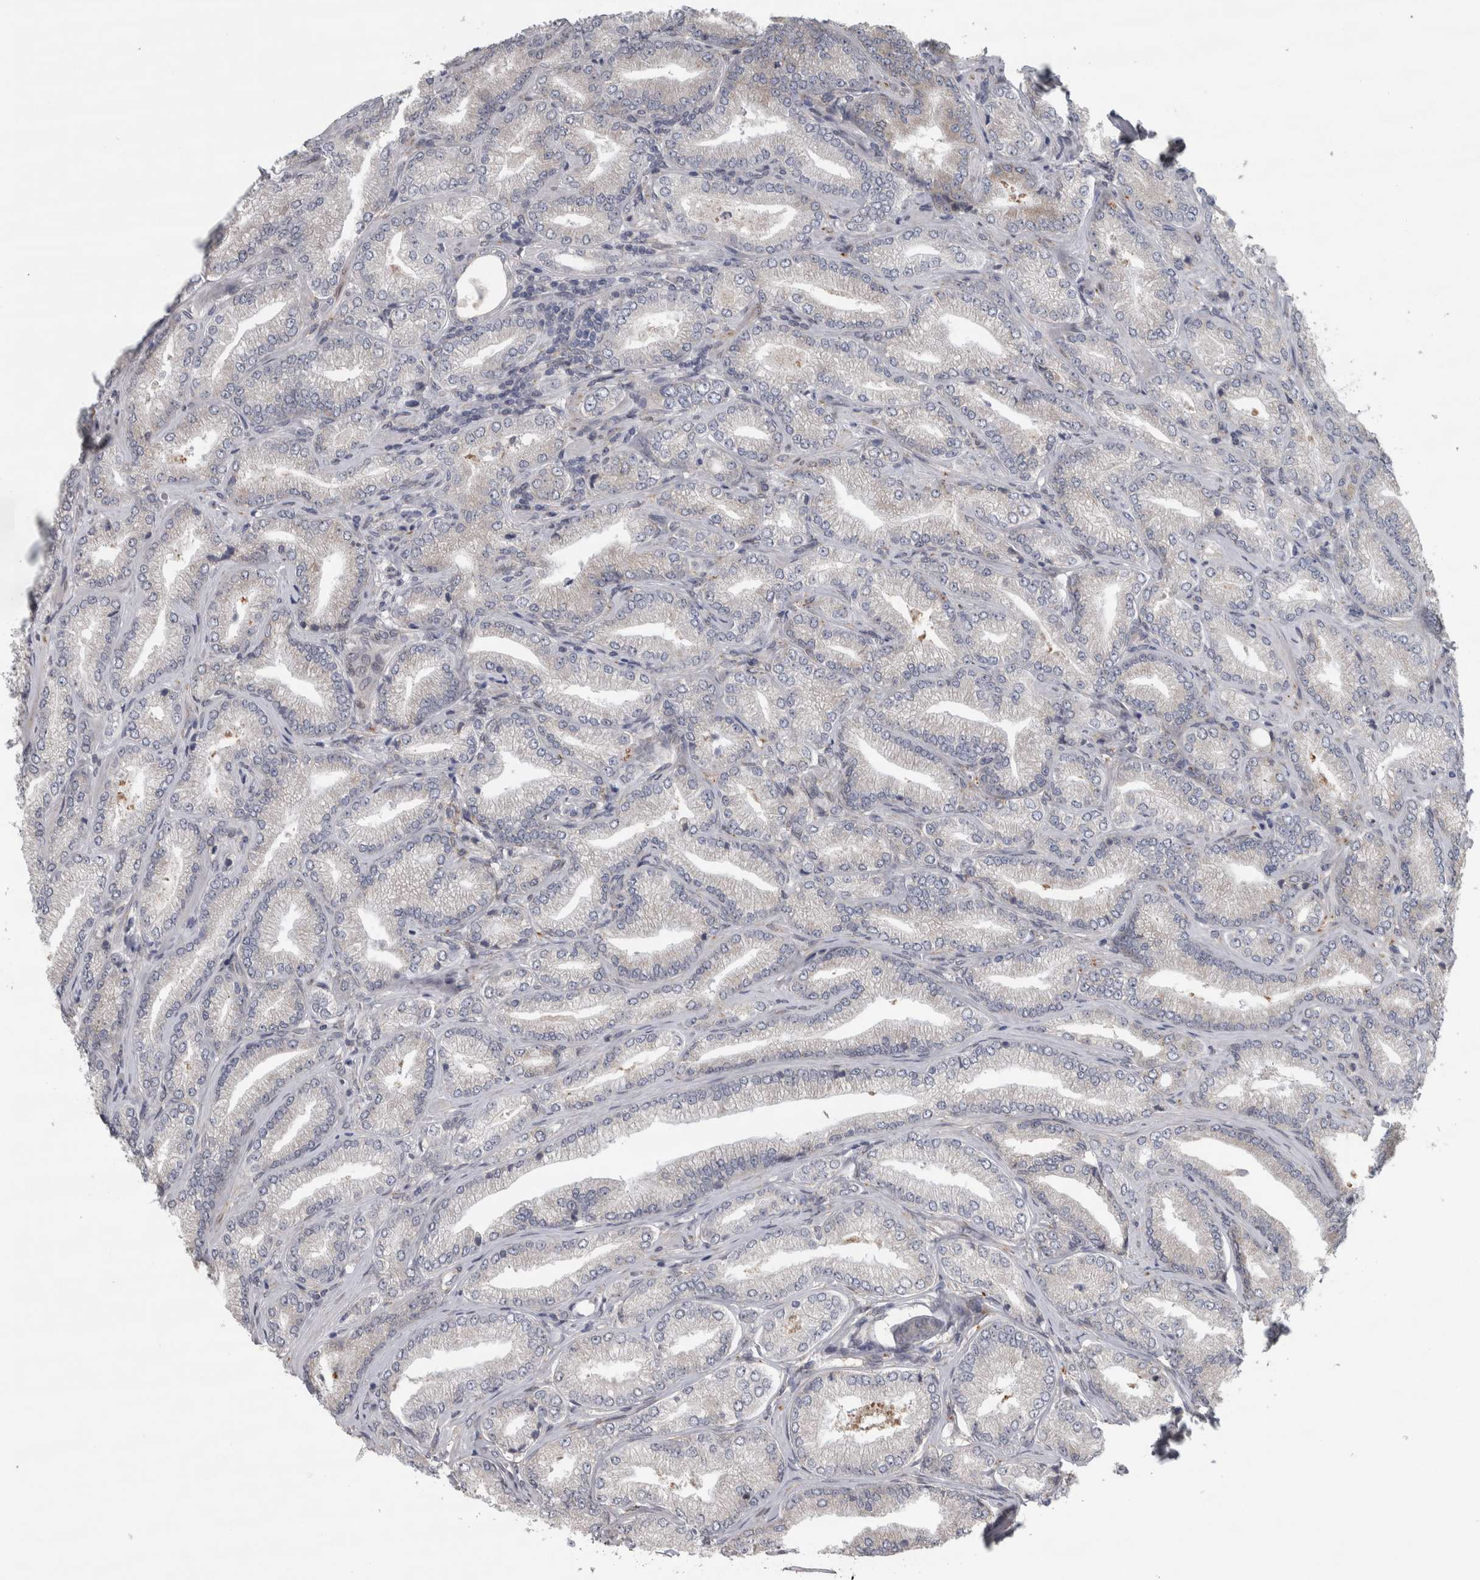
{"staining": {"intensity": "weak", "quantity": "<25%", "location": "cytoplasmic/membranous"}, "tissue": "prostate cancer", "cell_type": "Tumor cells", "image_type": "cancer", "snomed": [{"axis": "morphology", "description": "Adenocarcinoma, Low grade"}, {"axis": "topography", "description": "Prostate"}], "caption": "Prostate cancer was stained to show a protein in brown. There is no significant expression in tumor cells.", "gene": "SIGMAR1", "patient": {"sex": "male", "age": 62}}